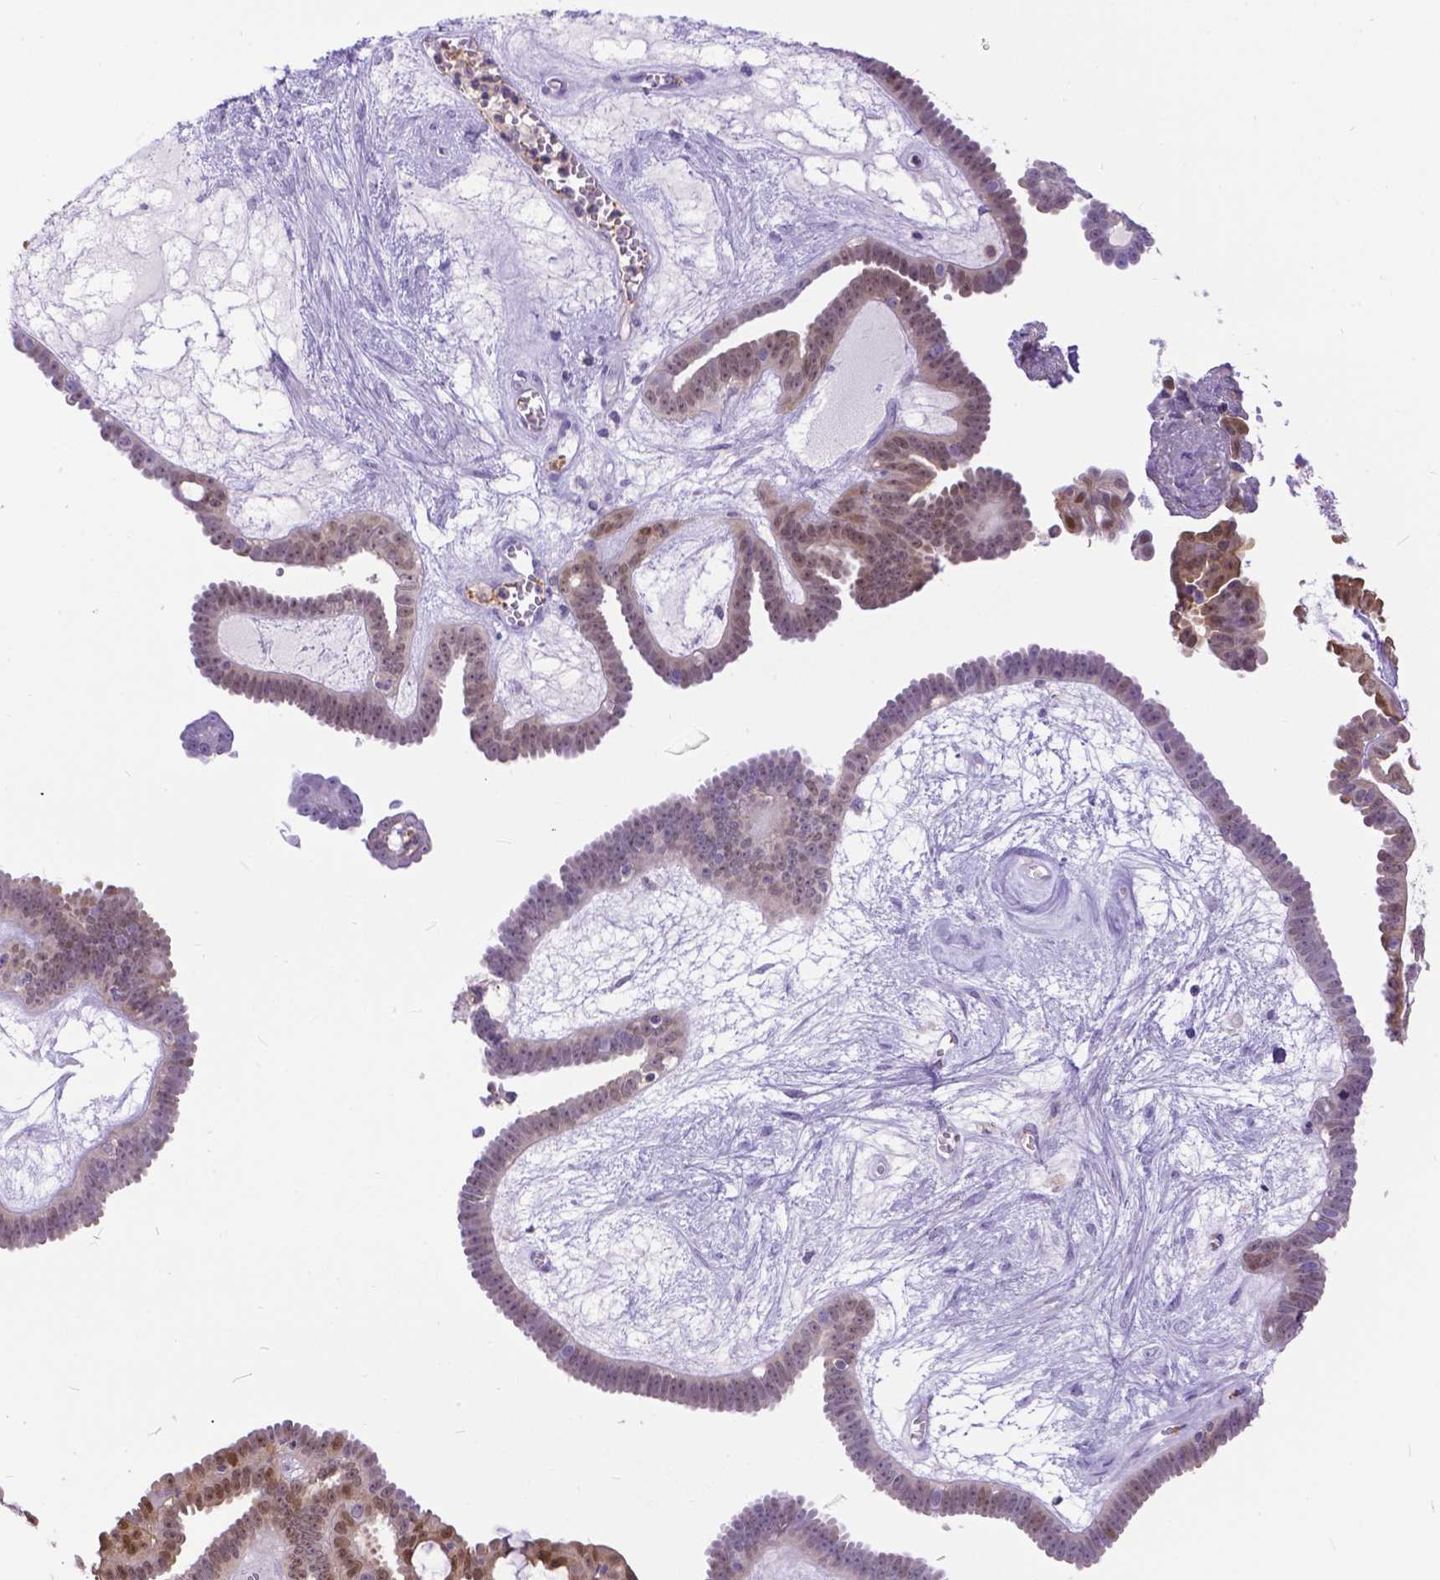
{"staining": {"intensity": "moderate", "quantity": "<25%", "location": "cytoplasmic/membranous,nuclear"}, "tissue": "ovarian cancer", "cell_type": "Tumor cells", "image_type": "cancer", "snomed": [{"axis": "morphology", "description": "Cystadenocarcinoma, serous, NOS"}, {"axis": "topography", "description": "Ovary"}], "caption": "Ovarian serous cystadenocarcinoma stained with a protein marker demonstrates moderate staining in tumor cells.", "gene": "TMEM169", "patient": {"sex": "female", "age": 71}}